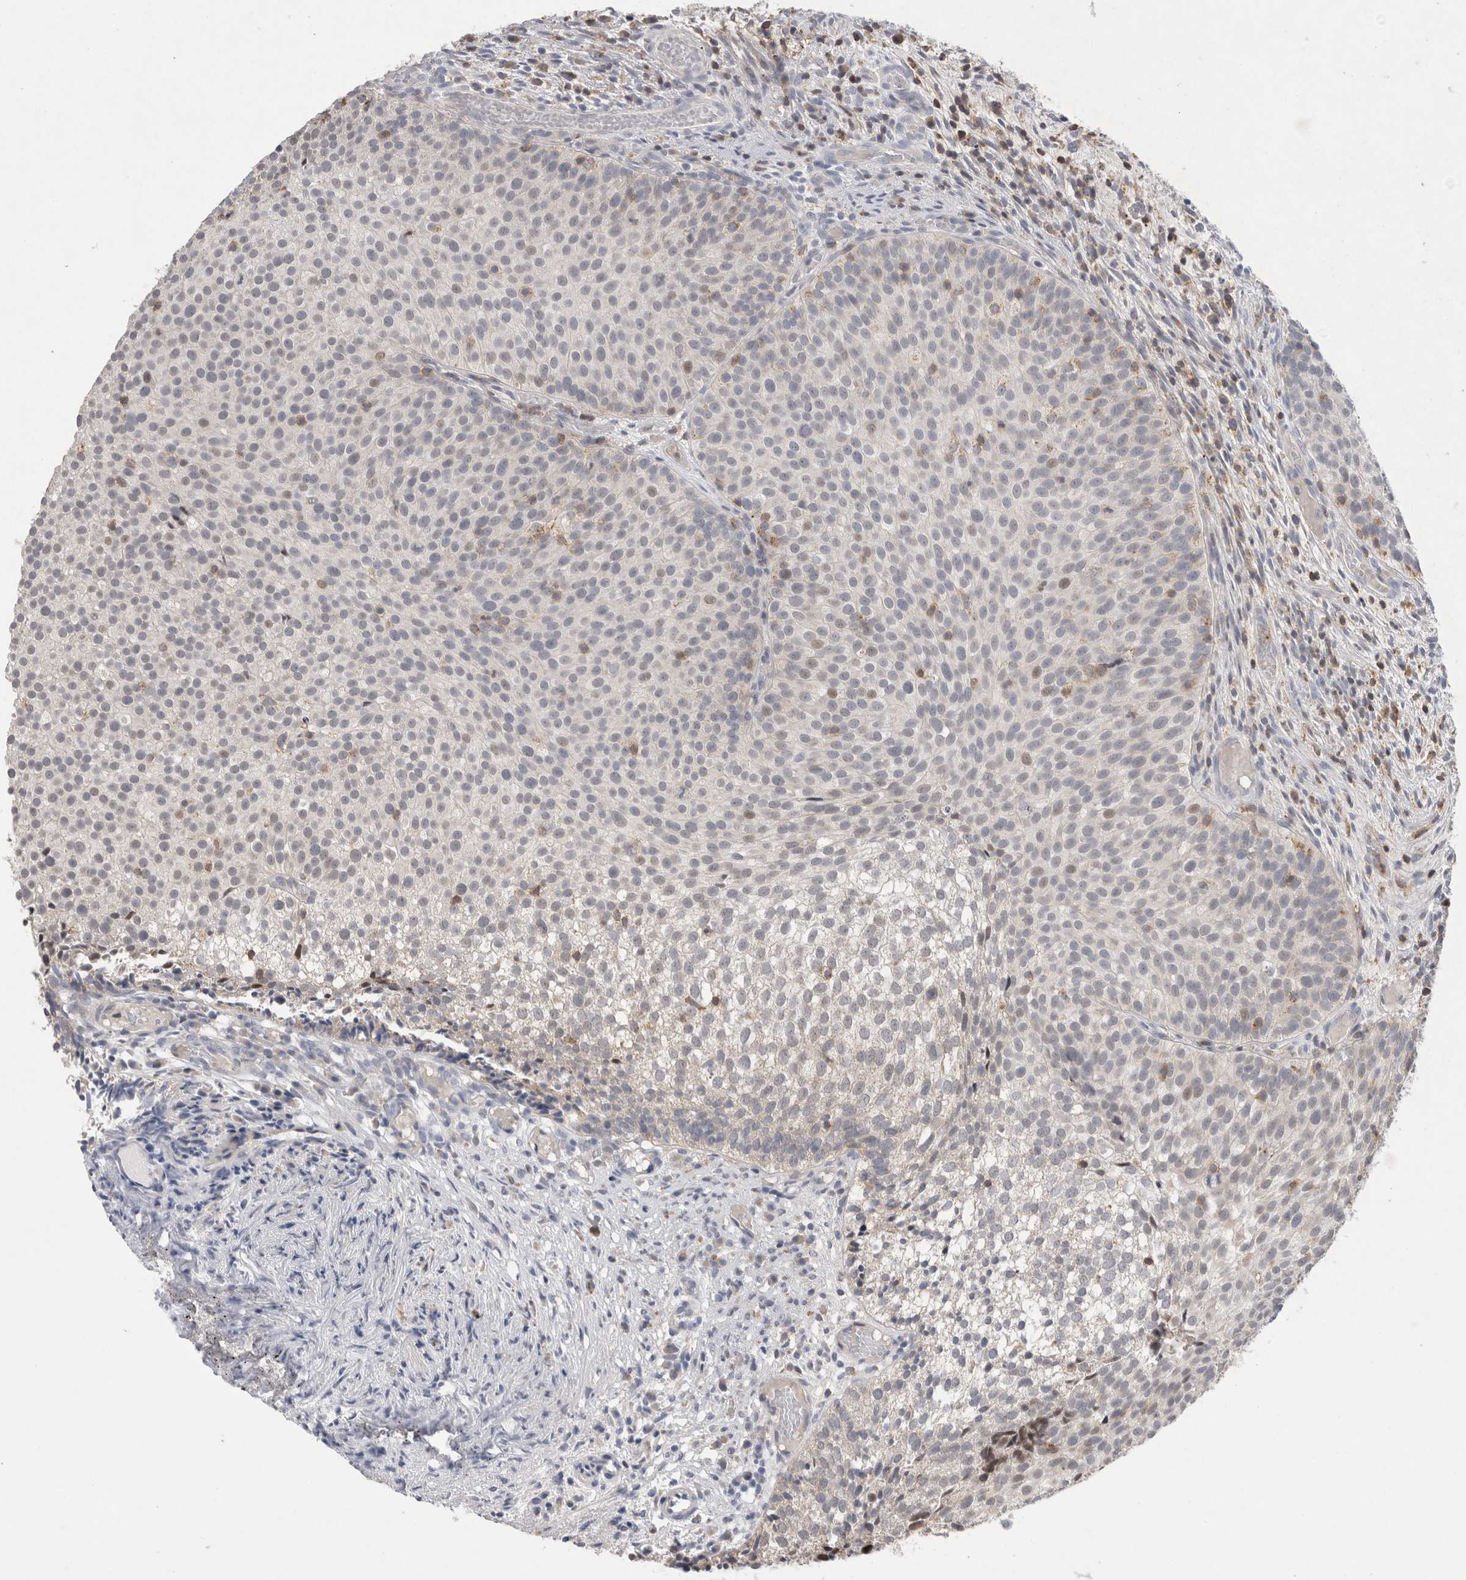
{"staining": {"intensity": "moderate", "quantity": "<25%", "location": "nuclear"}, "tissue": "urothelial cancer", "cell_type": "Tumor cells", "image_type": "cancer", "snomed": [{"axis": "morphology", "description": "Urothelial carcinoma, Low grade"}, {"axis": "topography", "description": "Urinary bladder"}], "caption": "There is low levels of moderate nuclear positivity in tumor cells of urothelial cancer, as demonstrated by immunohistochemical staining (brown color).", "gene": "AGMAT", "patient": {"sex": "male", "age": 86}}